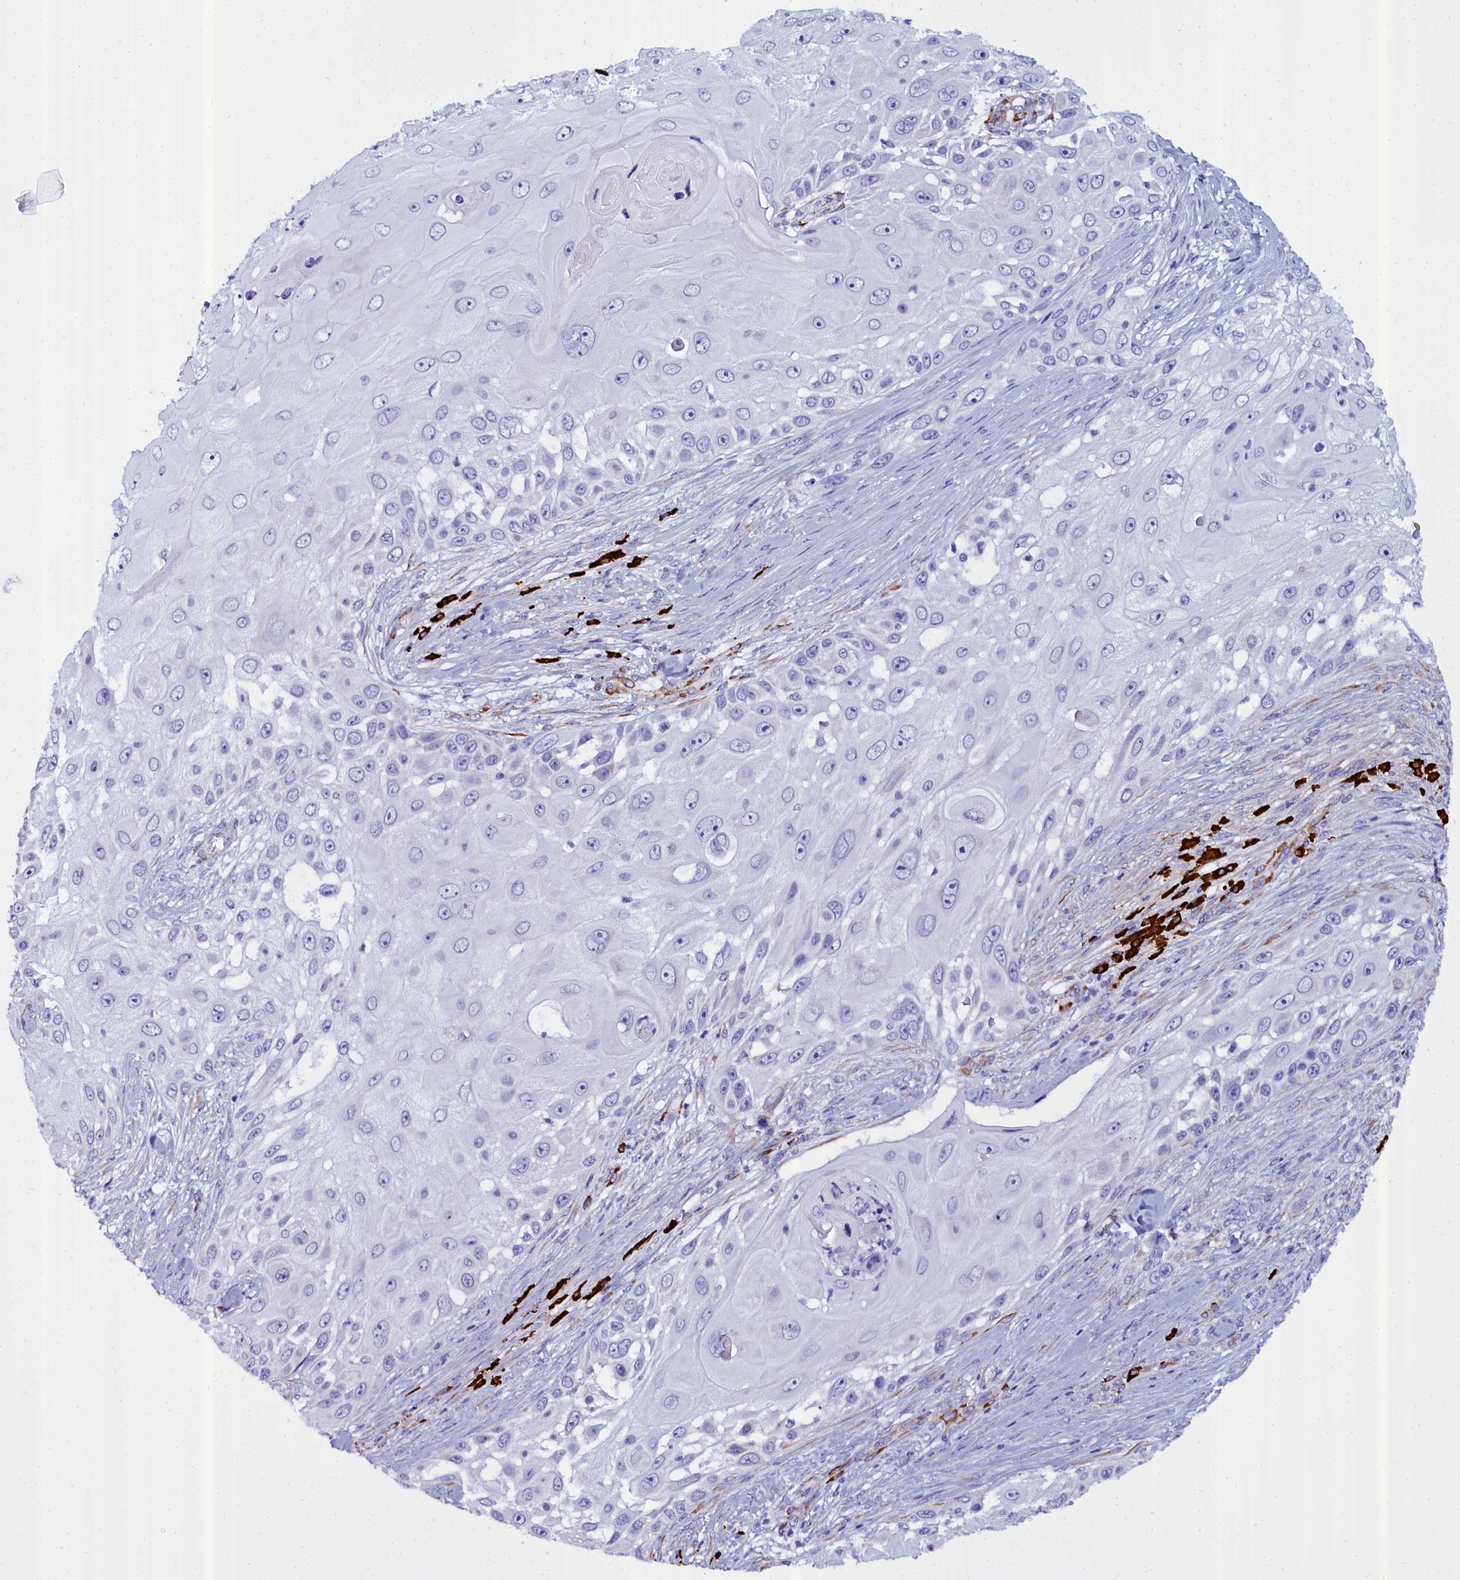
{"staining": {"intensity": "negative", "quantity": "none", "location": "none"}, "tissue": "skin cancer", "cell_type": "Tumor cells", "image_type": "cancer", "snomed": [{"axis": "morphology", "description": "Squamous cell carcinoma, NOS"}, {"axis": "topography", "description": "Skin"}], "caption": "Tumor cells are negative for brown protein staining in skin cancer.", "gene": "TXNDC5", "patient": {"sex": "female", "age": 44}}